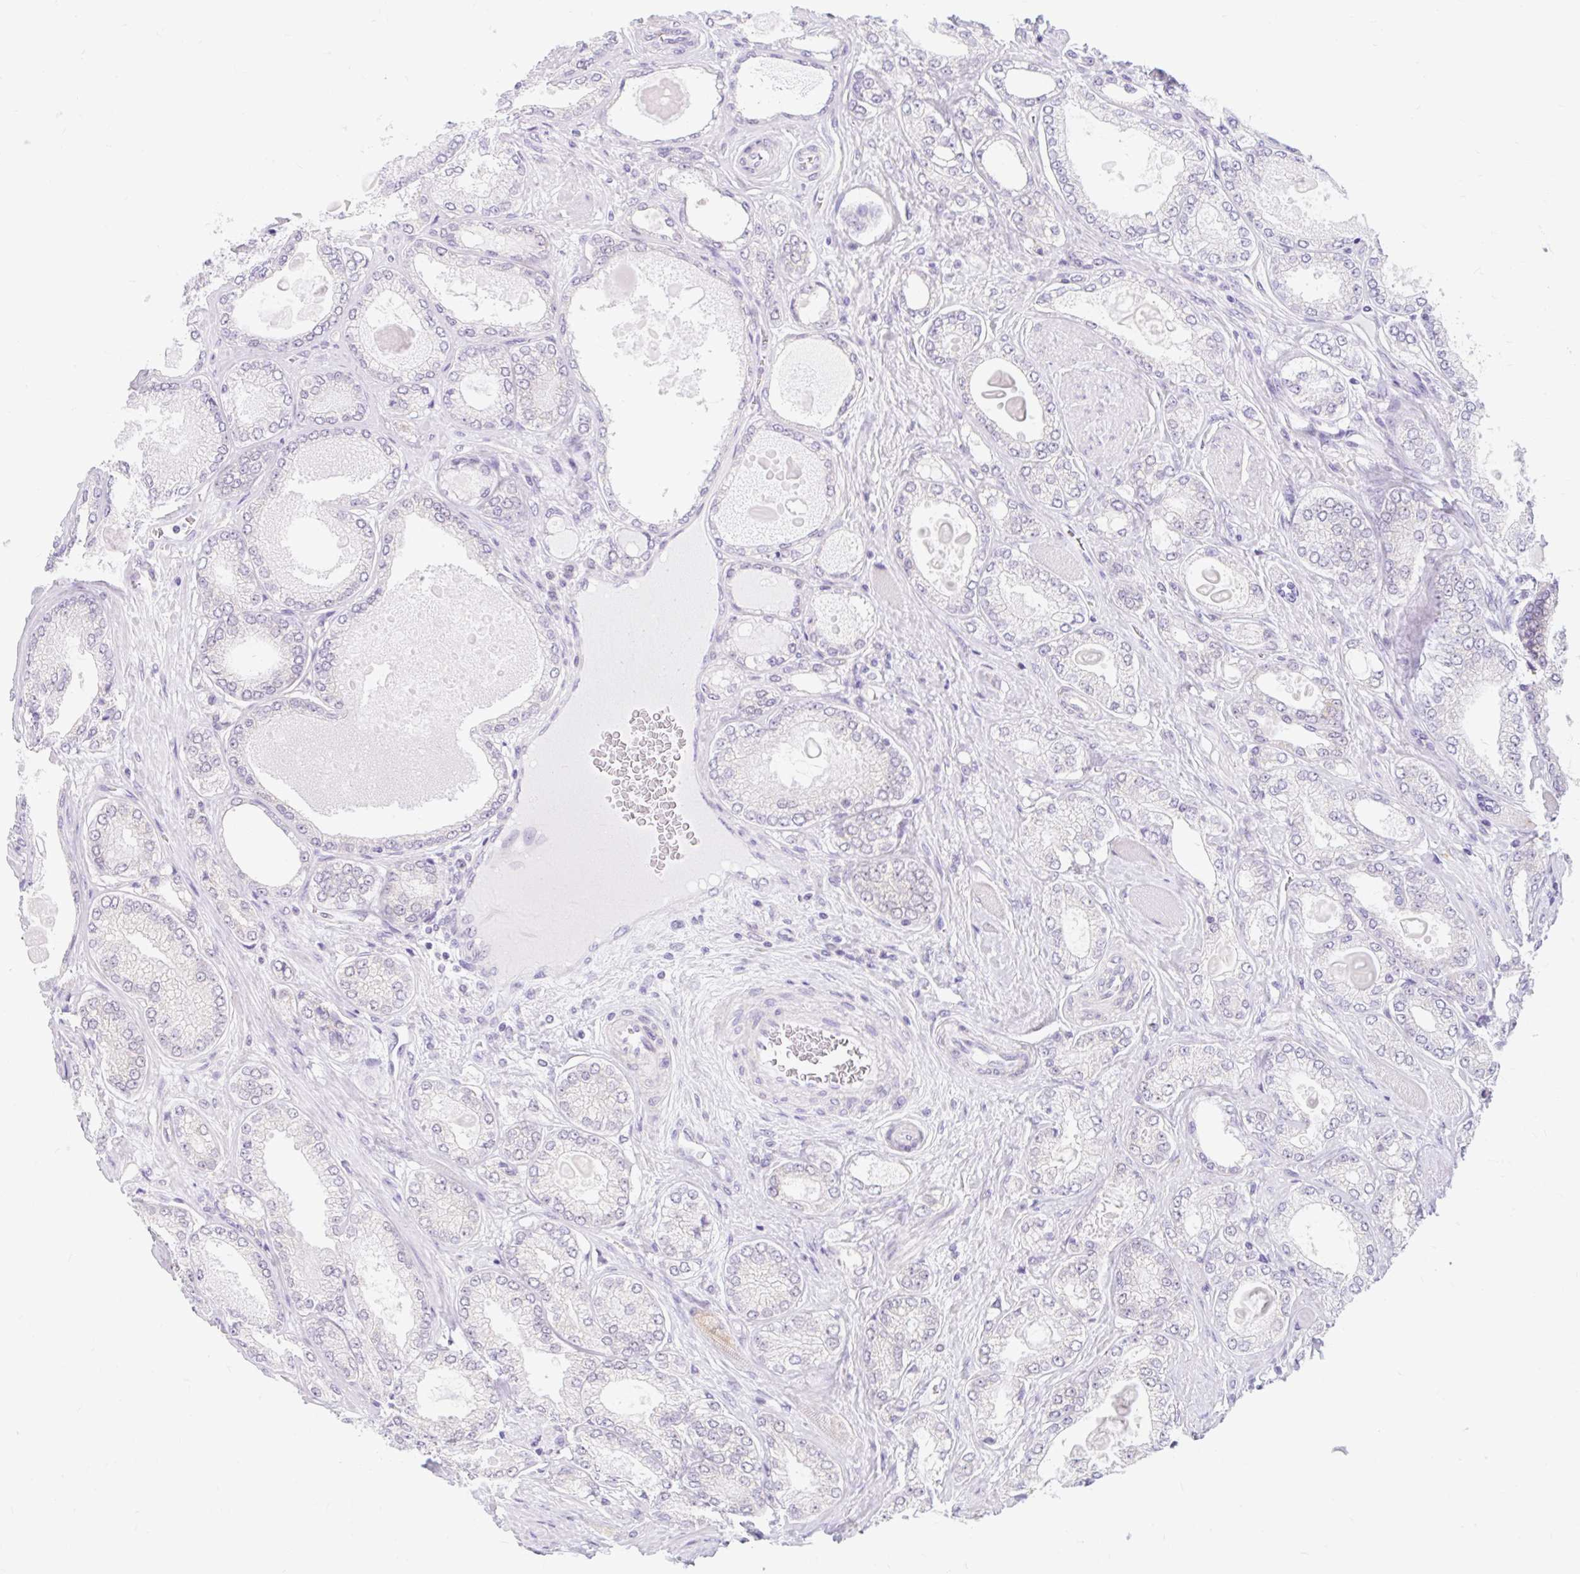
{"staining": {"intensity": "negative", "quantity": "none", "location": "none"}, "tissue": "prostate cancer", "cell_type": "Tumor cells", "image_type": "cancer", "snomed": [{"axis": "morphology", "description": "Adenocarcinoma, High grade"}, {"axis": "topography", "description": "Prostate"}], "caption": "Immunohistochemistry (IHC) of human prostate adenocarcinoma (high-grade) exhibits no staining in tumor cells. (DAB immunohistochemistry (IHC) visualized using brightfield microscopy, high magnification).", "gene": "ITPK1", "patient": {"sex": "male", "age": 68}}